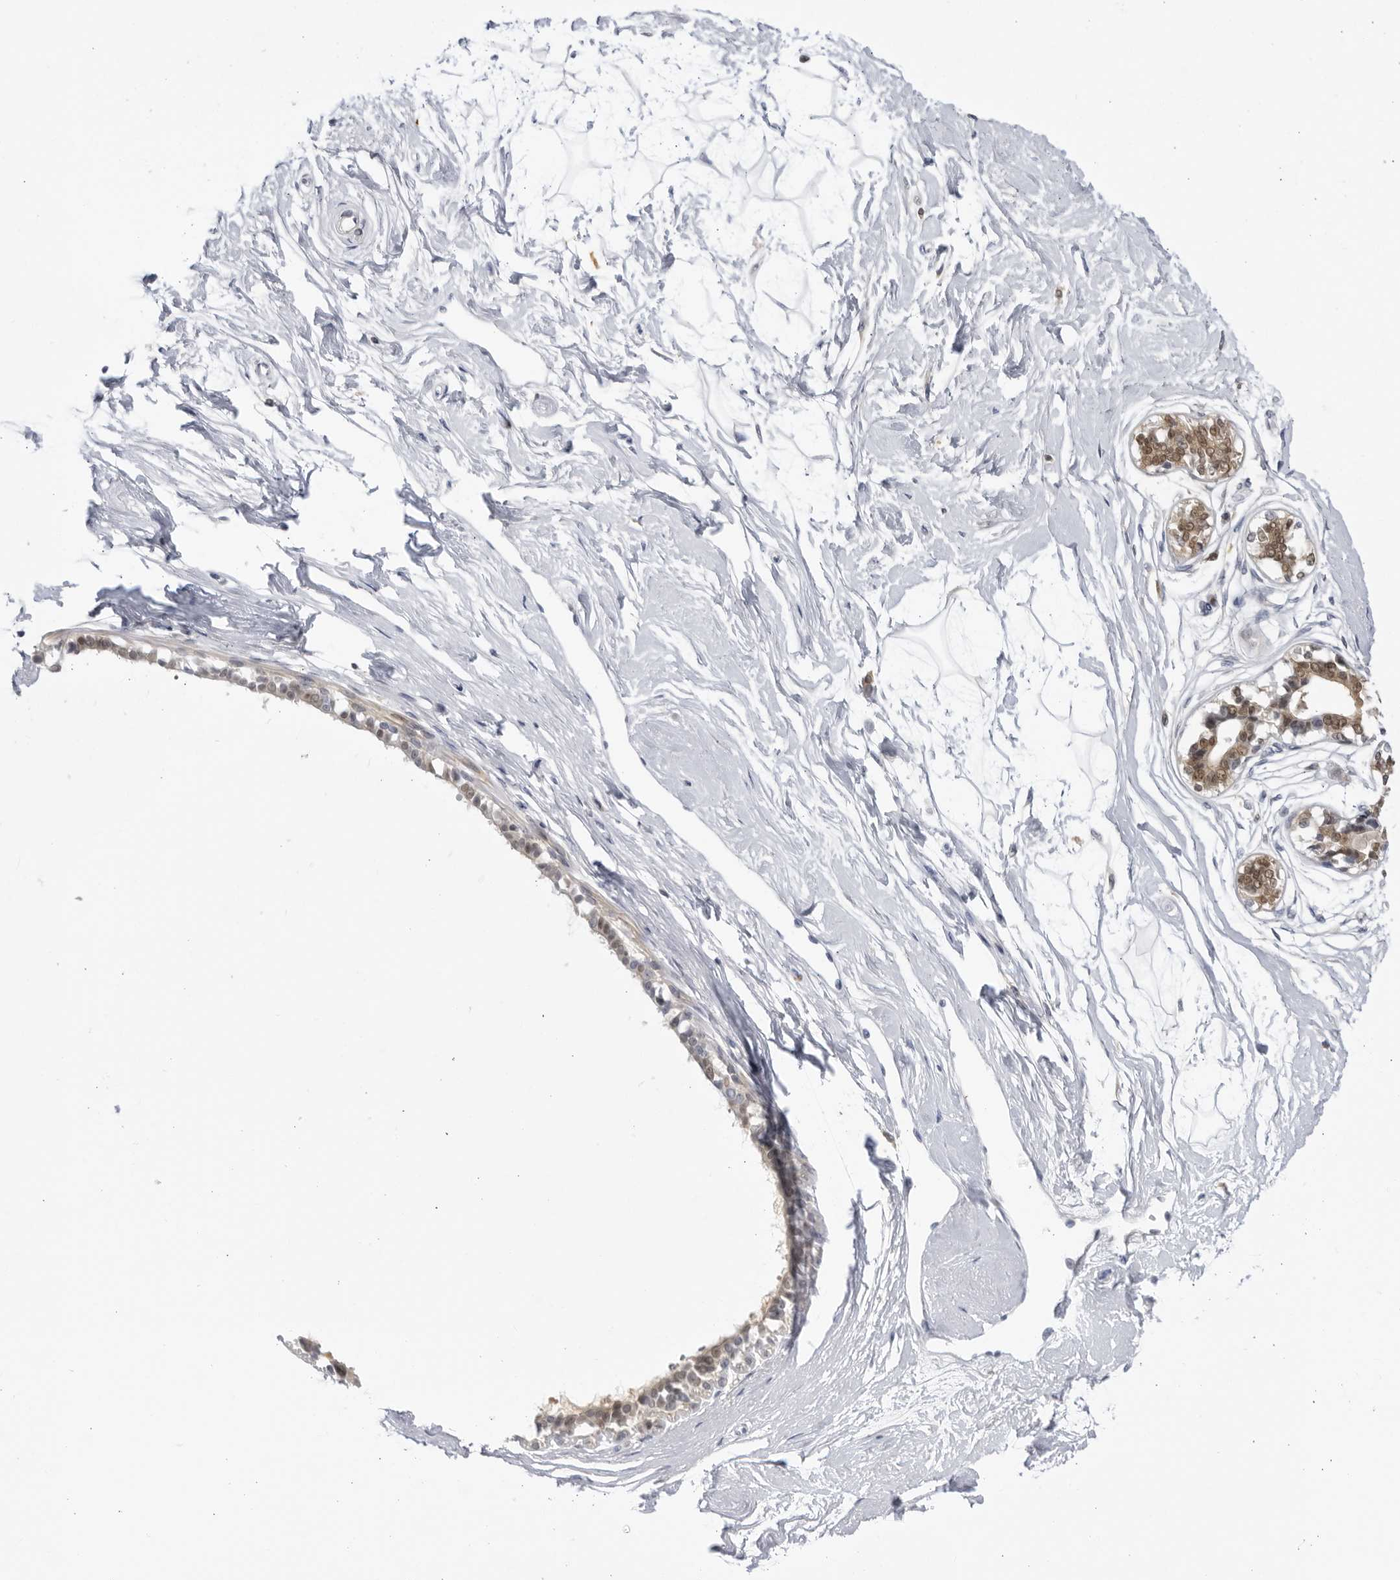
{"staining": {"intensity": "negative", "quantity": "none", "location": "none"}, "tissue": "breast", "cell_type": "Adipocytes", "image_type": "normal", "snomed": [{"axis": "morphology", "description": "Normal tissue, NOS"}, {"axis": "topography", "description": "Breast"}], "caption": "Immunohistochemical staining of unremarkable human breast displays no significant positivity in adipocytes.", "gene": "CNBD1", "patient": {"sex": "female", "age": 45}}